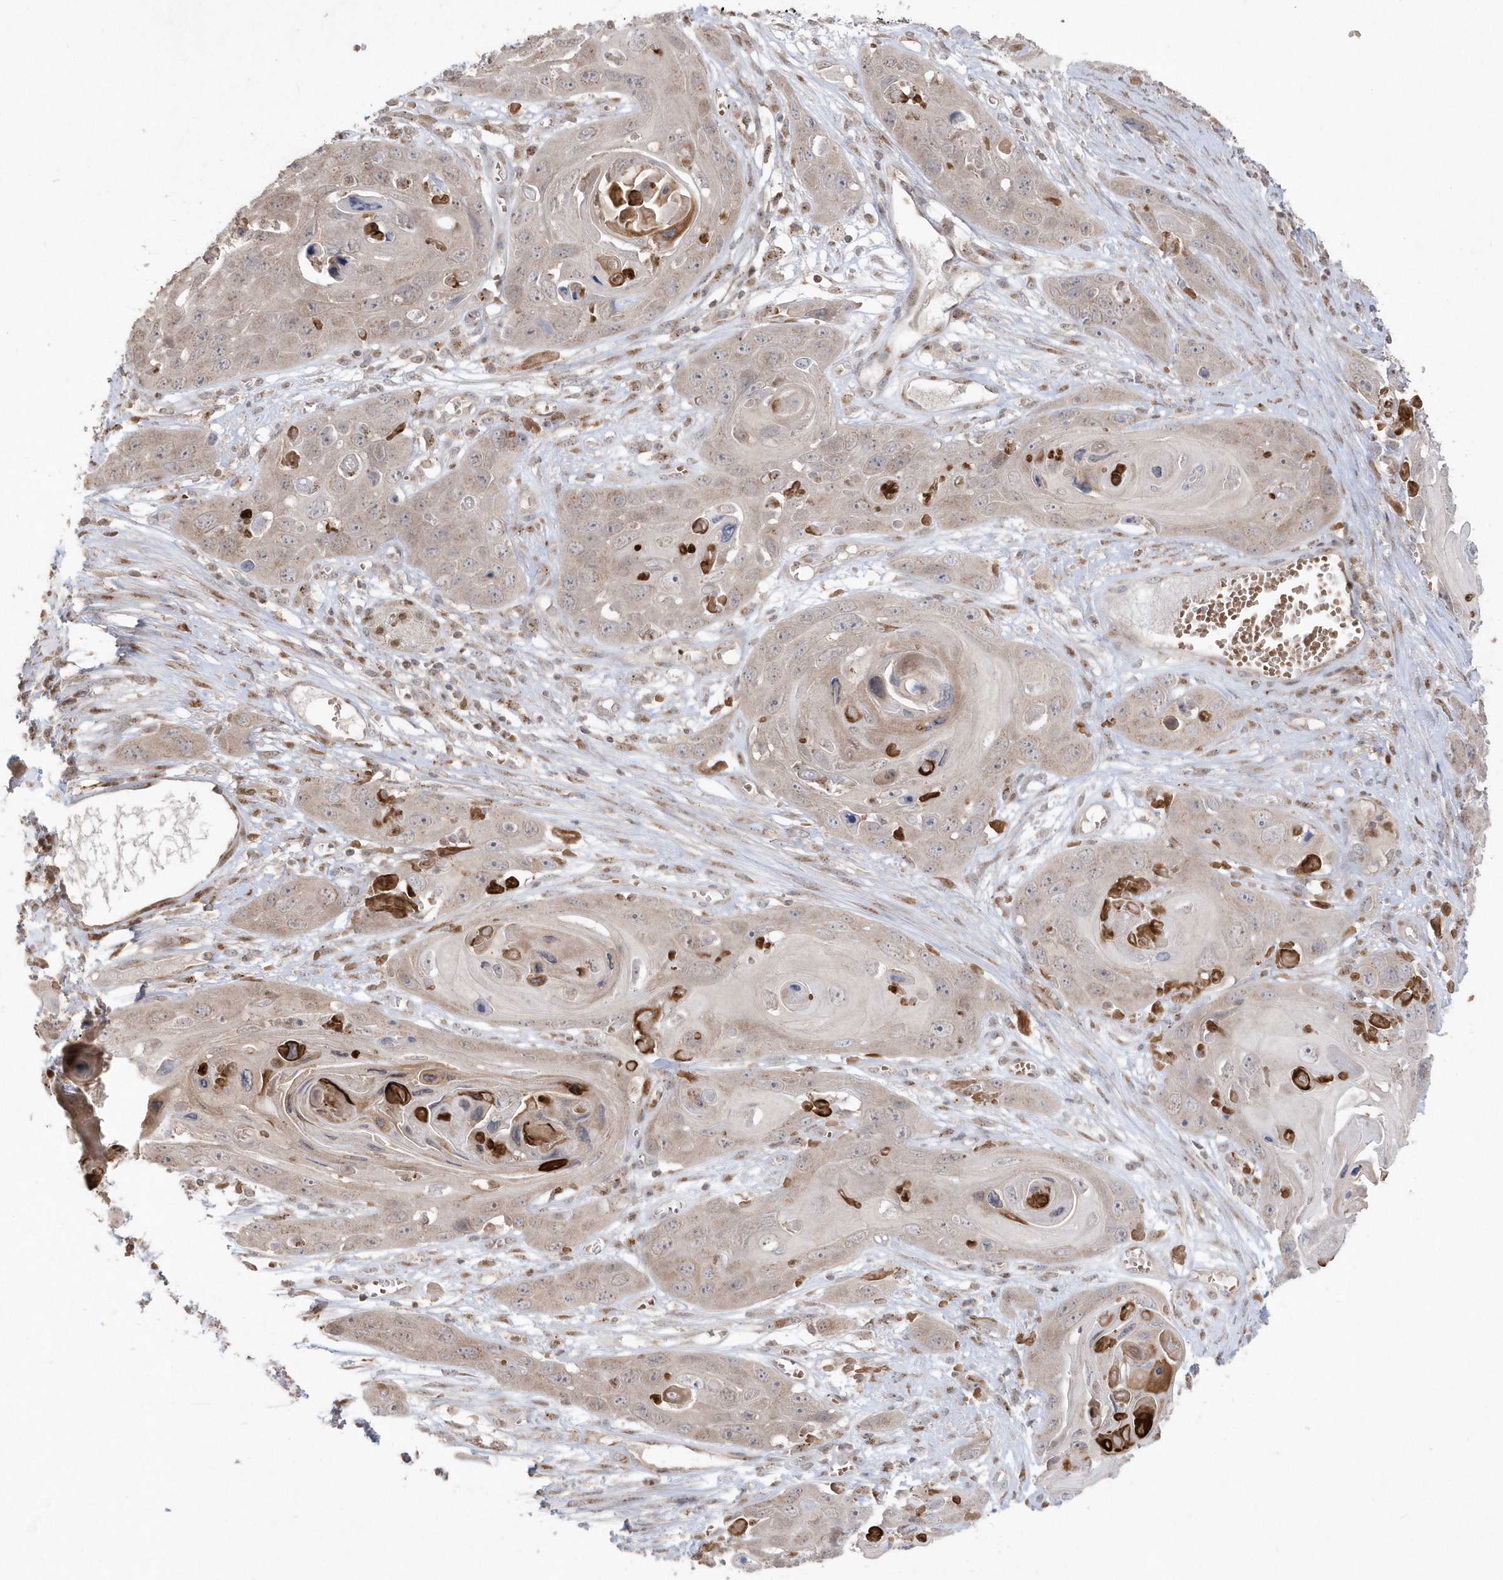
{"staining": {"intensity": "weak", "quantity": "<25%", "location": "cytoplasmic/membranous"}, "tissue": "skin cancer", "cell_type": "Tumor cells", "image_type": "cancer", "snomed": [{"axis": "morphology", "description": "Squamous cell carcinoma, NOS"}, {"axis": "topography", "description": "Skin"}], "caption": "Tumor cells show no significant protein staining in skin cancer (squamous cell carcinoma).", "gene": "GEMIN6", "patient": {"sex": "male", "age": 55}}